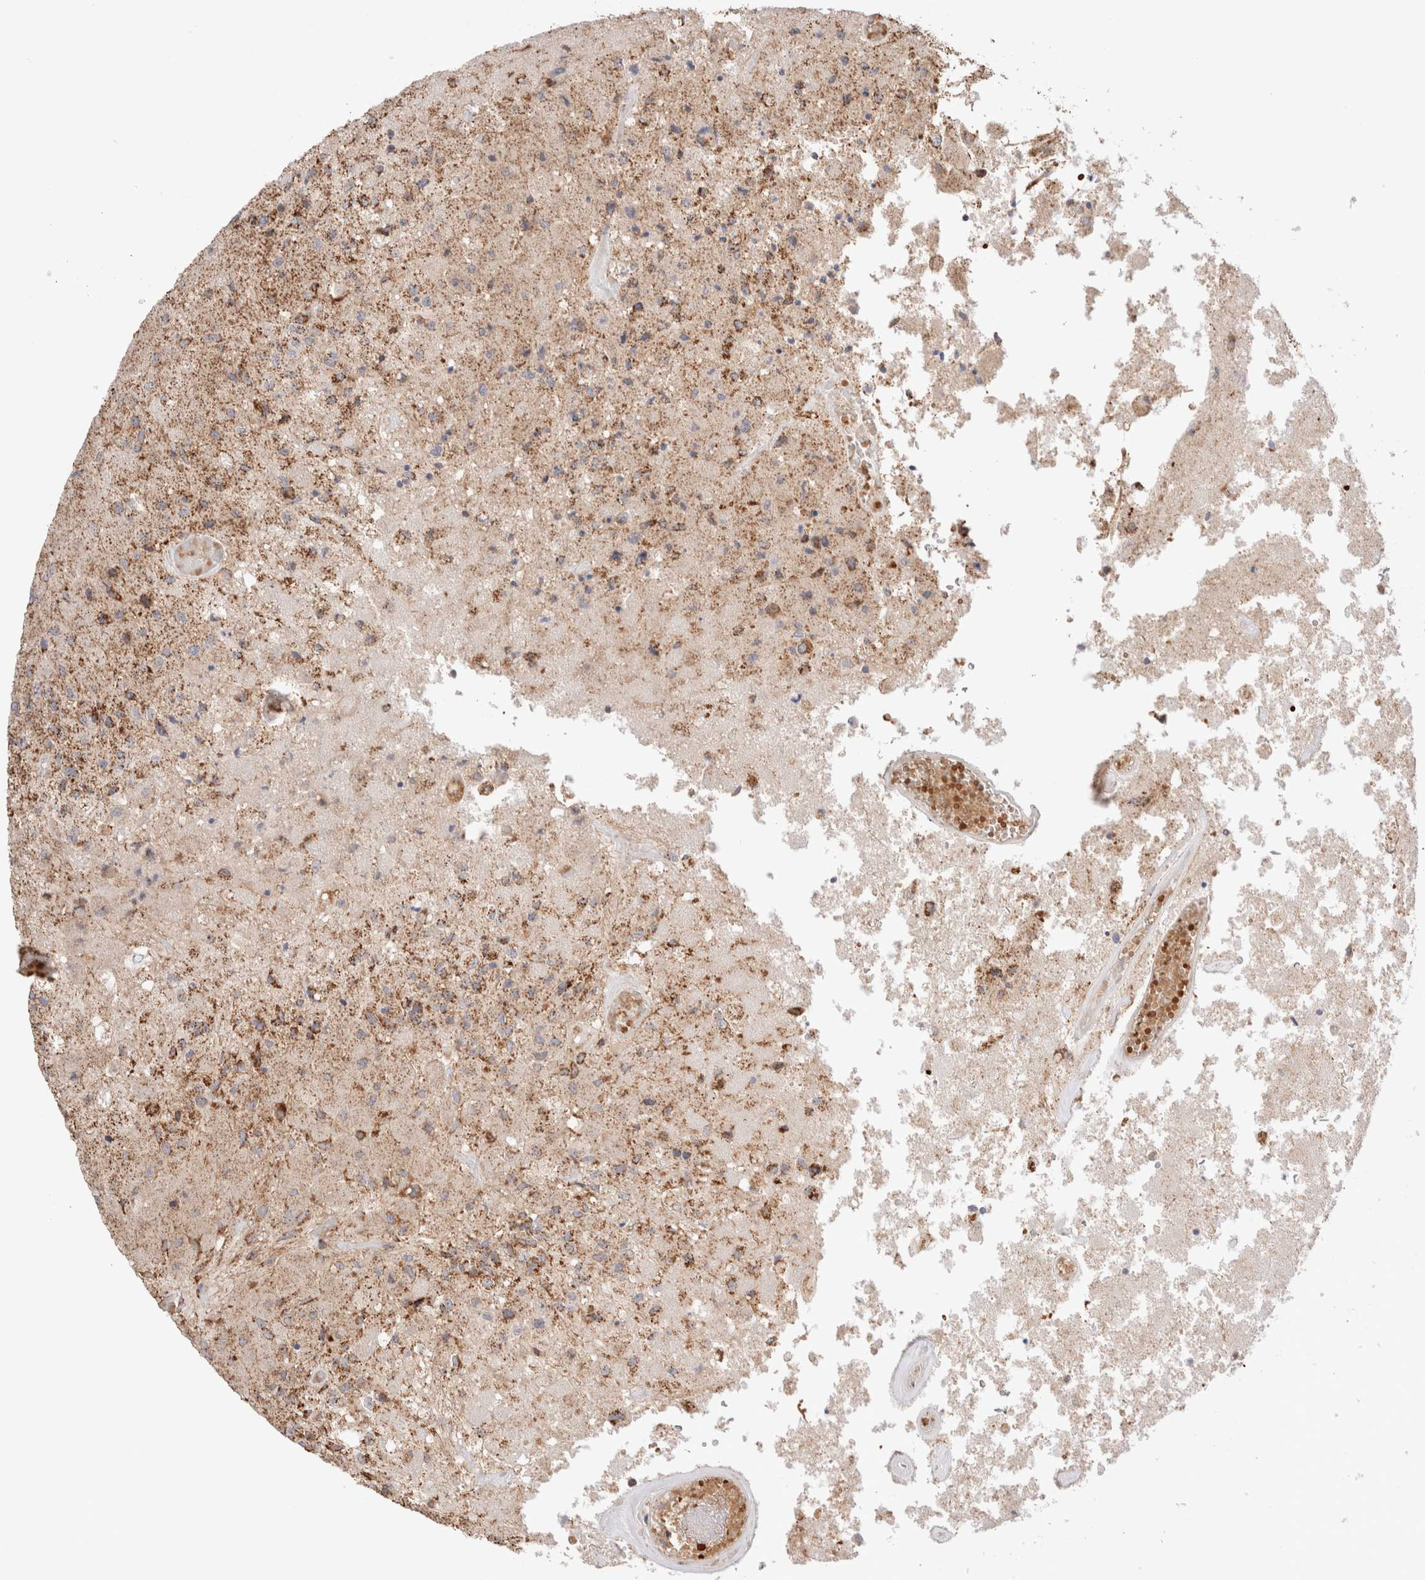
{"staining": {"intensity": "moderate", "quantity": "<25%", "location": "cytoplasmic/membranous"}, "tissue": "glioma", "cell_type": "Tumor cells", "image_type": "cancer", "snomed": [{"axis": "morphology", "description": "Normal tissue, NOS"}, {"axis": "morphology", "description": "Glioma, malignant, High grade"}, {"axis": "topography", "description": "Cerebral cortex"}], "caption": "Approximately <25% of tumor cells in glioma display moderate cytoplasmic/membranous protein staining as visualized by brown immunohistochemical staining.", "gene": "TMPPE", "patient": {"sex": "male", "age": 77}}